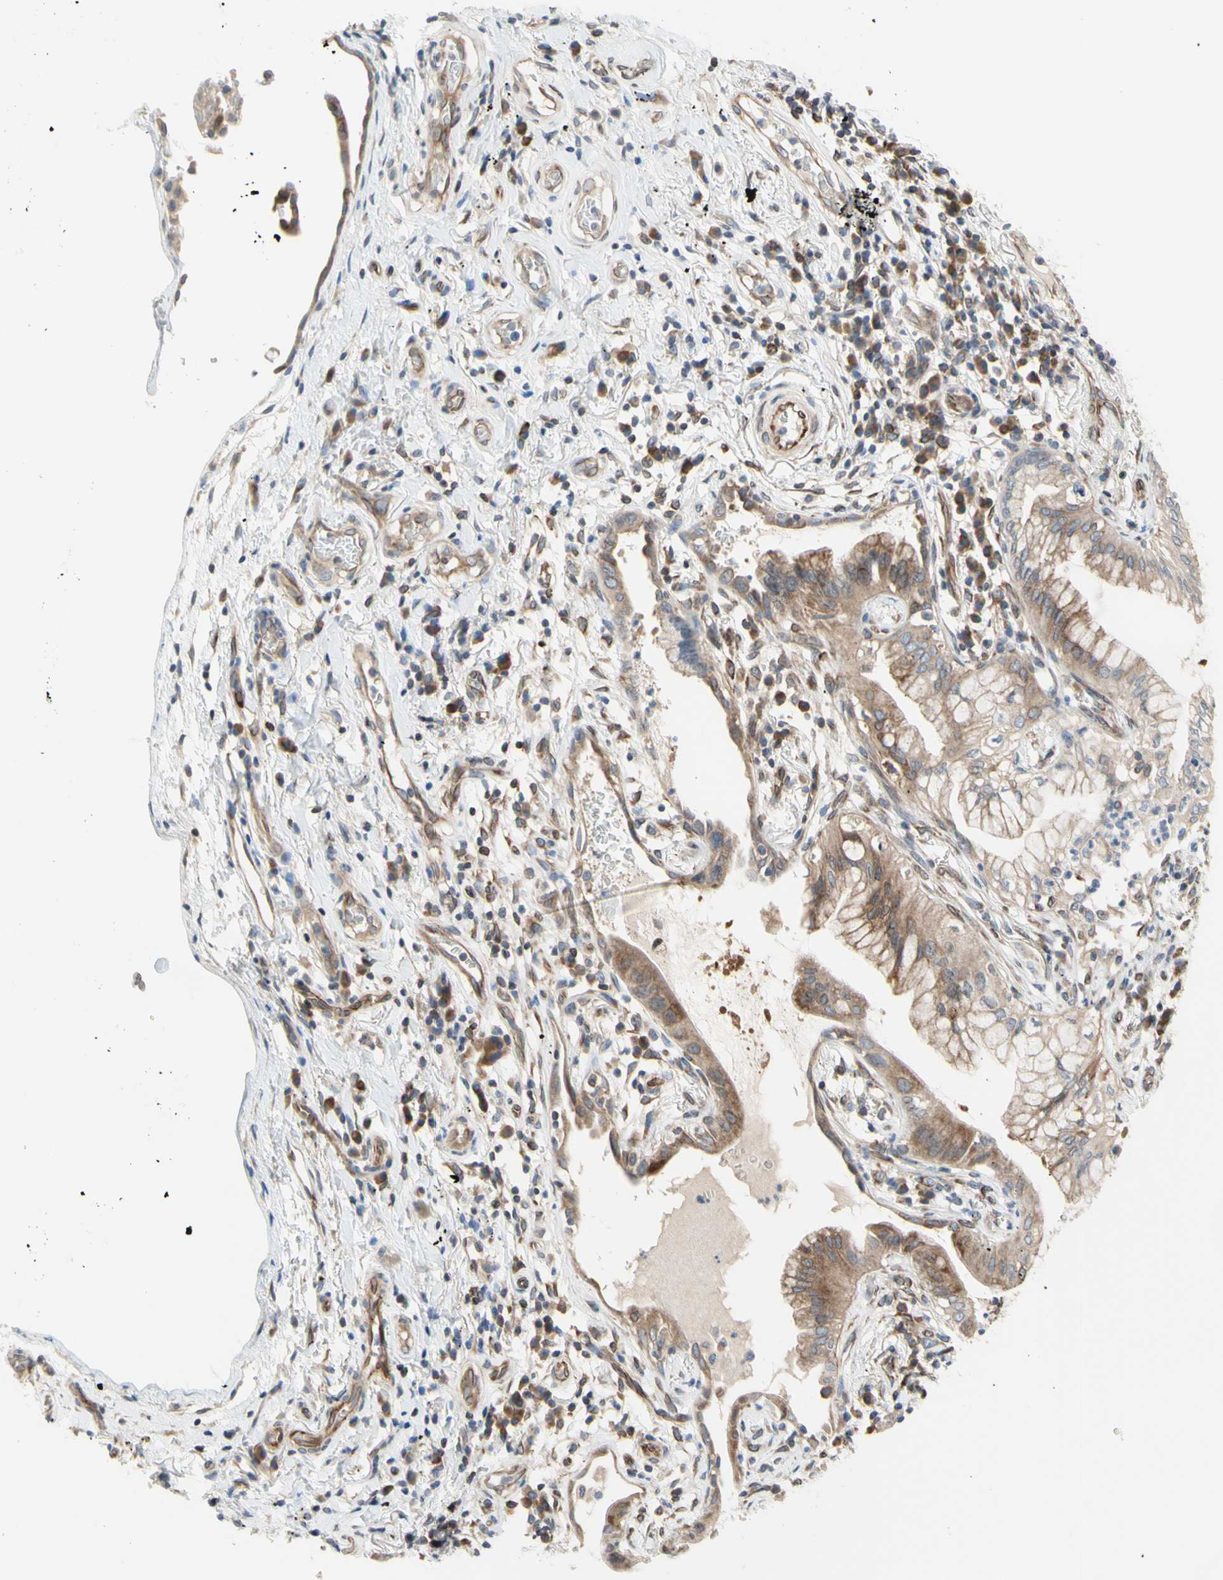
{"staining": {"intensity": "moderate", "quantity": ">75%", "location": "cytoplasmic/membranous"}, "tissue": "lung cancer", "cell_type": "Tumor cells", "image_type": "cancer", "snomed": [{"axis": "morphology", "description": "Adenocarcinoma, NOS"}, {"axis": "topography", "description": "Lung"}], "caption": "A brown stain shows moderate cytoplasmic/membranous positivity of a protein in human lung cancer tumor cells.", "gene": "TRAF2", "patient": {"sex": "female", "age": 70}}